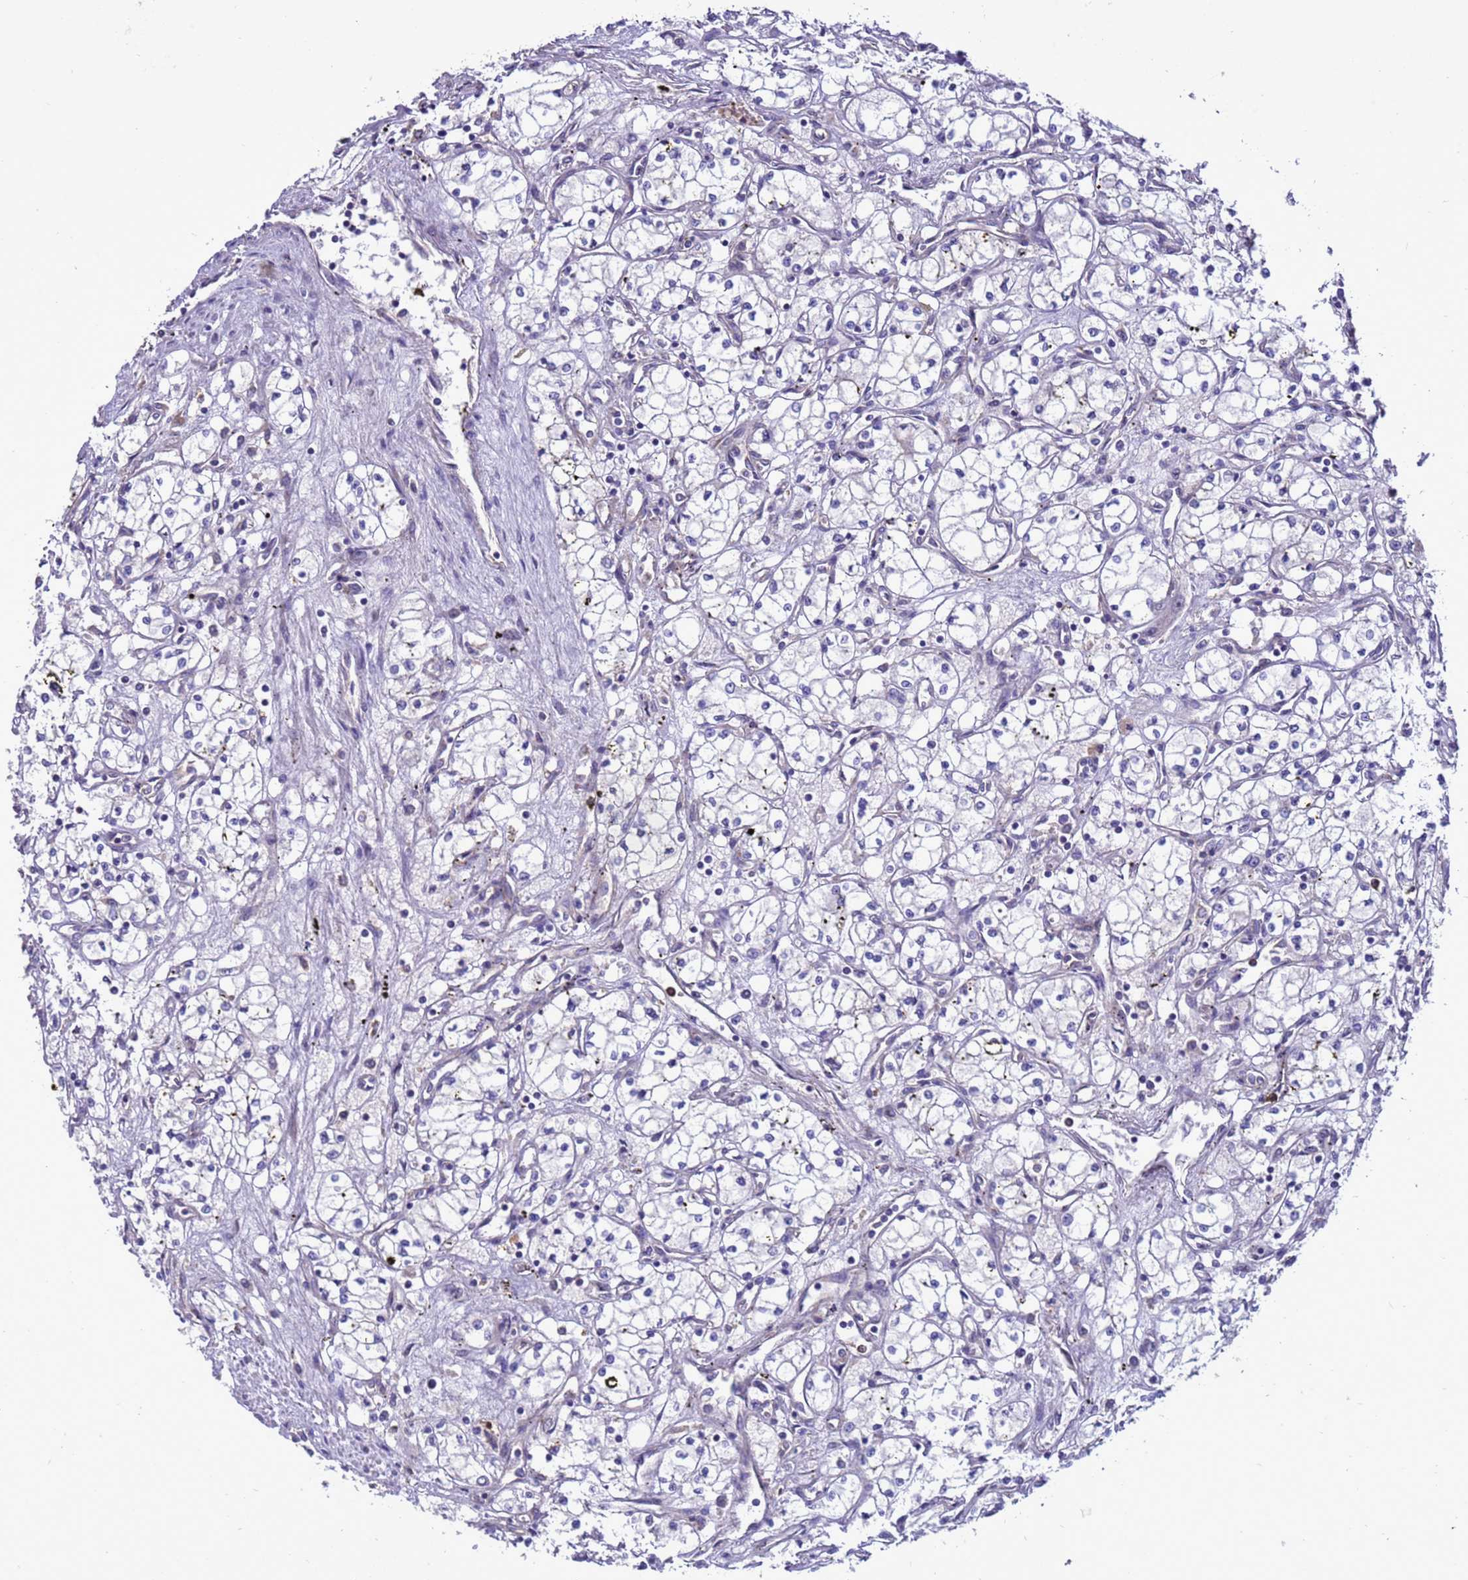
{"staining": {"intensity": "negative", "quantity": "none", "location": "none"}, "tissue": "renal cancer", "cell_type": "Tumor cells", "image_type": "cancer", "snomed": [{"axis": "morphology", "description": "Adenocarcinoma, NOS"}, {"axis": "topography", "description": "Kidney"}], "caption": "Immunohistochemistry (IHC) micrograph of renal cancer stained for a protein (brown), which exhibits no positivity in tumor cells.", "gene": "RABEP2", "patient": {"sex": "male", "age": 59}}